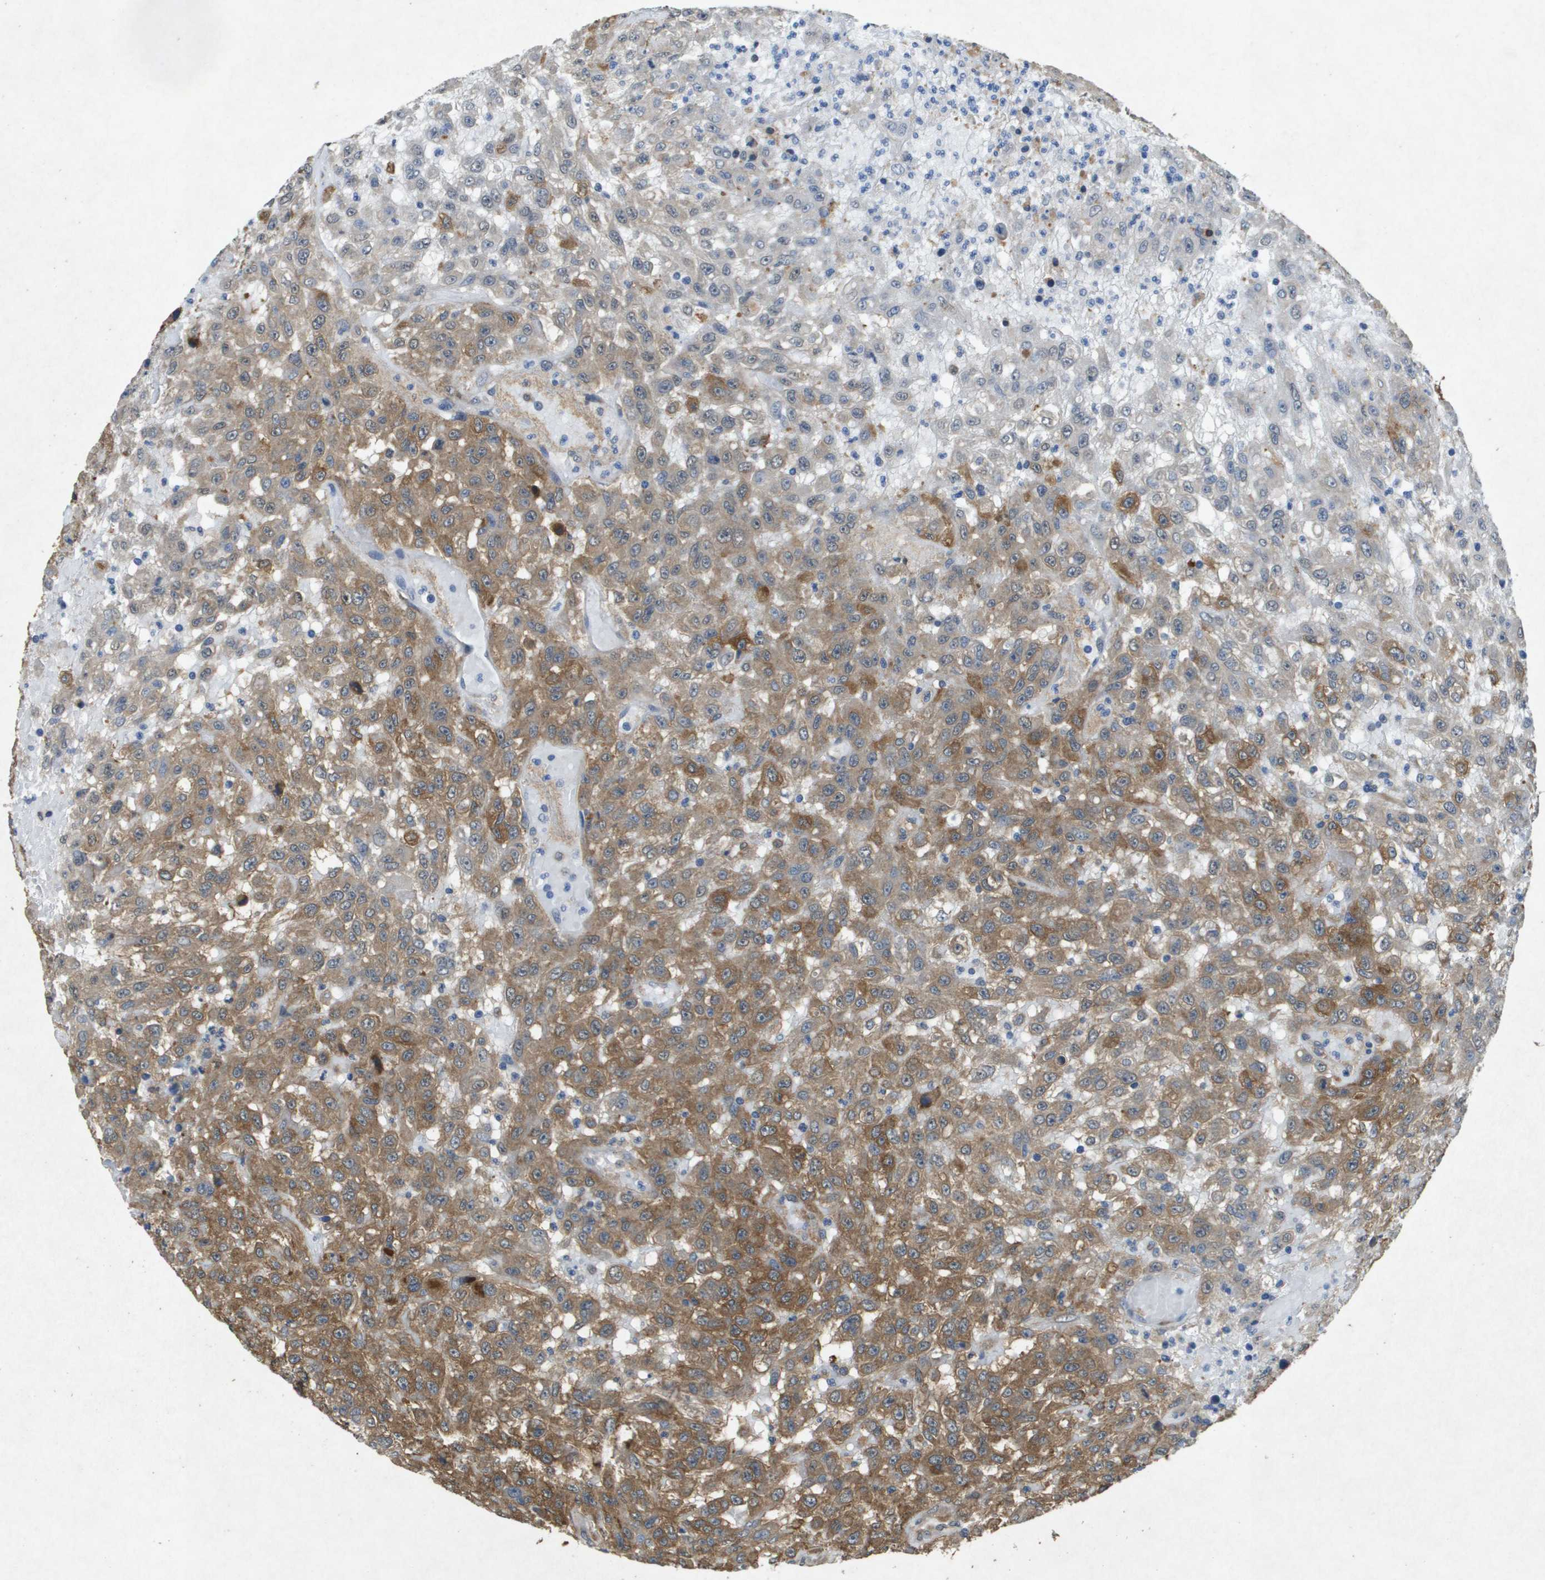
{"staining": {"intensity": "moderate", "quantity": ">75%", "location": "cytoplasmic/membranous"}, "tissue": "urothelial cancer", "cell_type": "Tumor cells", "image_type": "cancer", "snomed": [{"axis": "morphology", "description": "Urothelial carcinoma, High grade"}, {"axis": "topography", "description": "Urinary bladder"}], "caption": "This micrograph demonstrates immunohistochemistry (IHC) staining of urothelial carcinoma (high-grade), with medium moderate cytoplasmic/membranous staining in approximately >75% of tumor cells.", "gene": "PTPRT", "patient": {"sex": "male", "age": 46}}